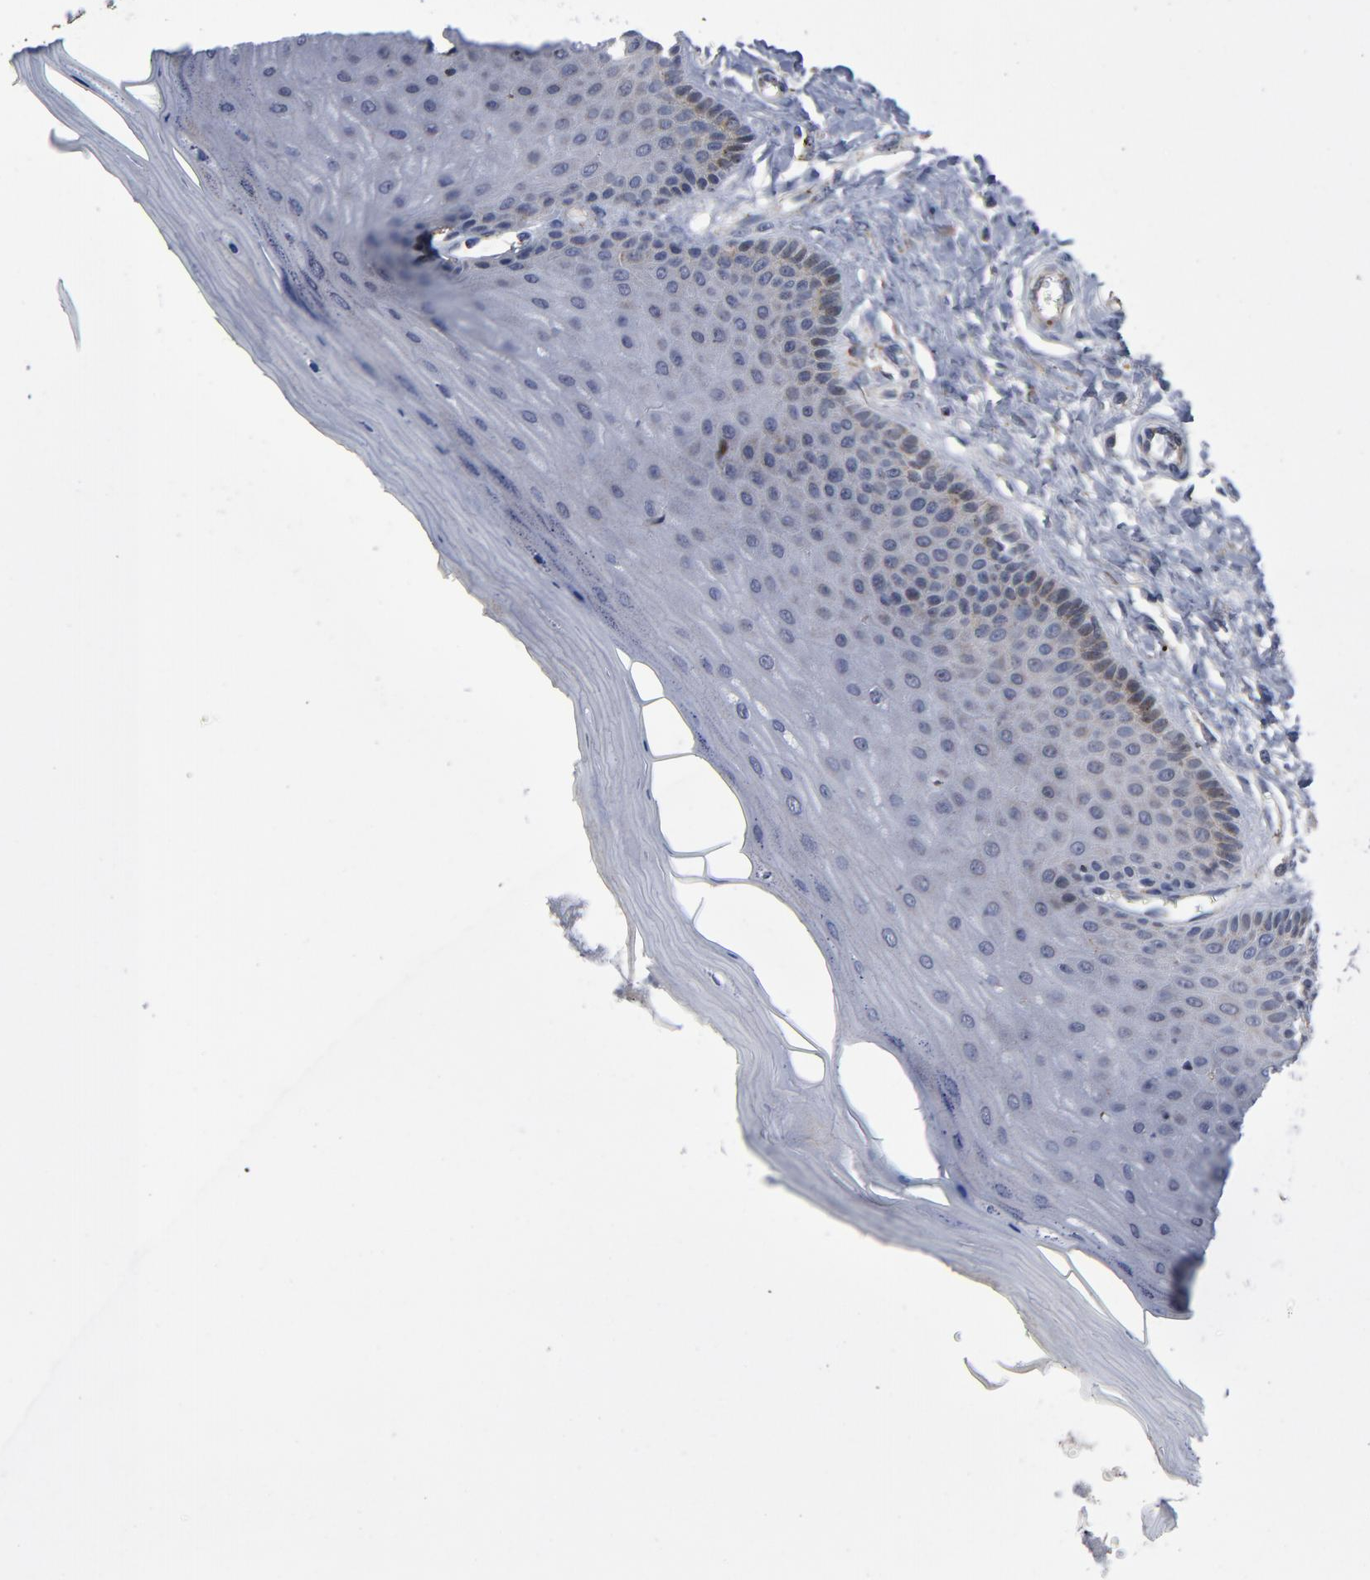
{"staining": {"intensity": "moderate", "quantity": "<25%", "location": "cytoplasmic/membranous"}, "tissue": "cervix", "cell_type": "Glandular cells", "image_type": "normal", "snomed": [{"axis": "morphology", "description": "Normal tissue, NOS"}, {"axis": "topography", "description": "Cervix"}], "caption": "Immunohistochemistry (IHC) image of benign cervix: human cervix stained using IHC demonstrates low levels of moderate protein expression localized specifically in the cytoplasmic/membranous of glandular cells, appearing as a cytoplasmic/membranous brown color.", "gene": "AKT2", "patient": {"sex": "female", "age": 55}}